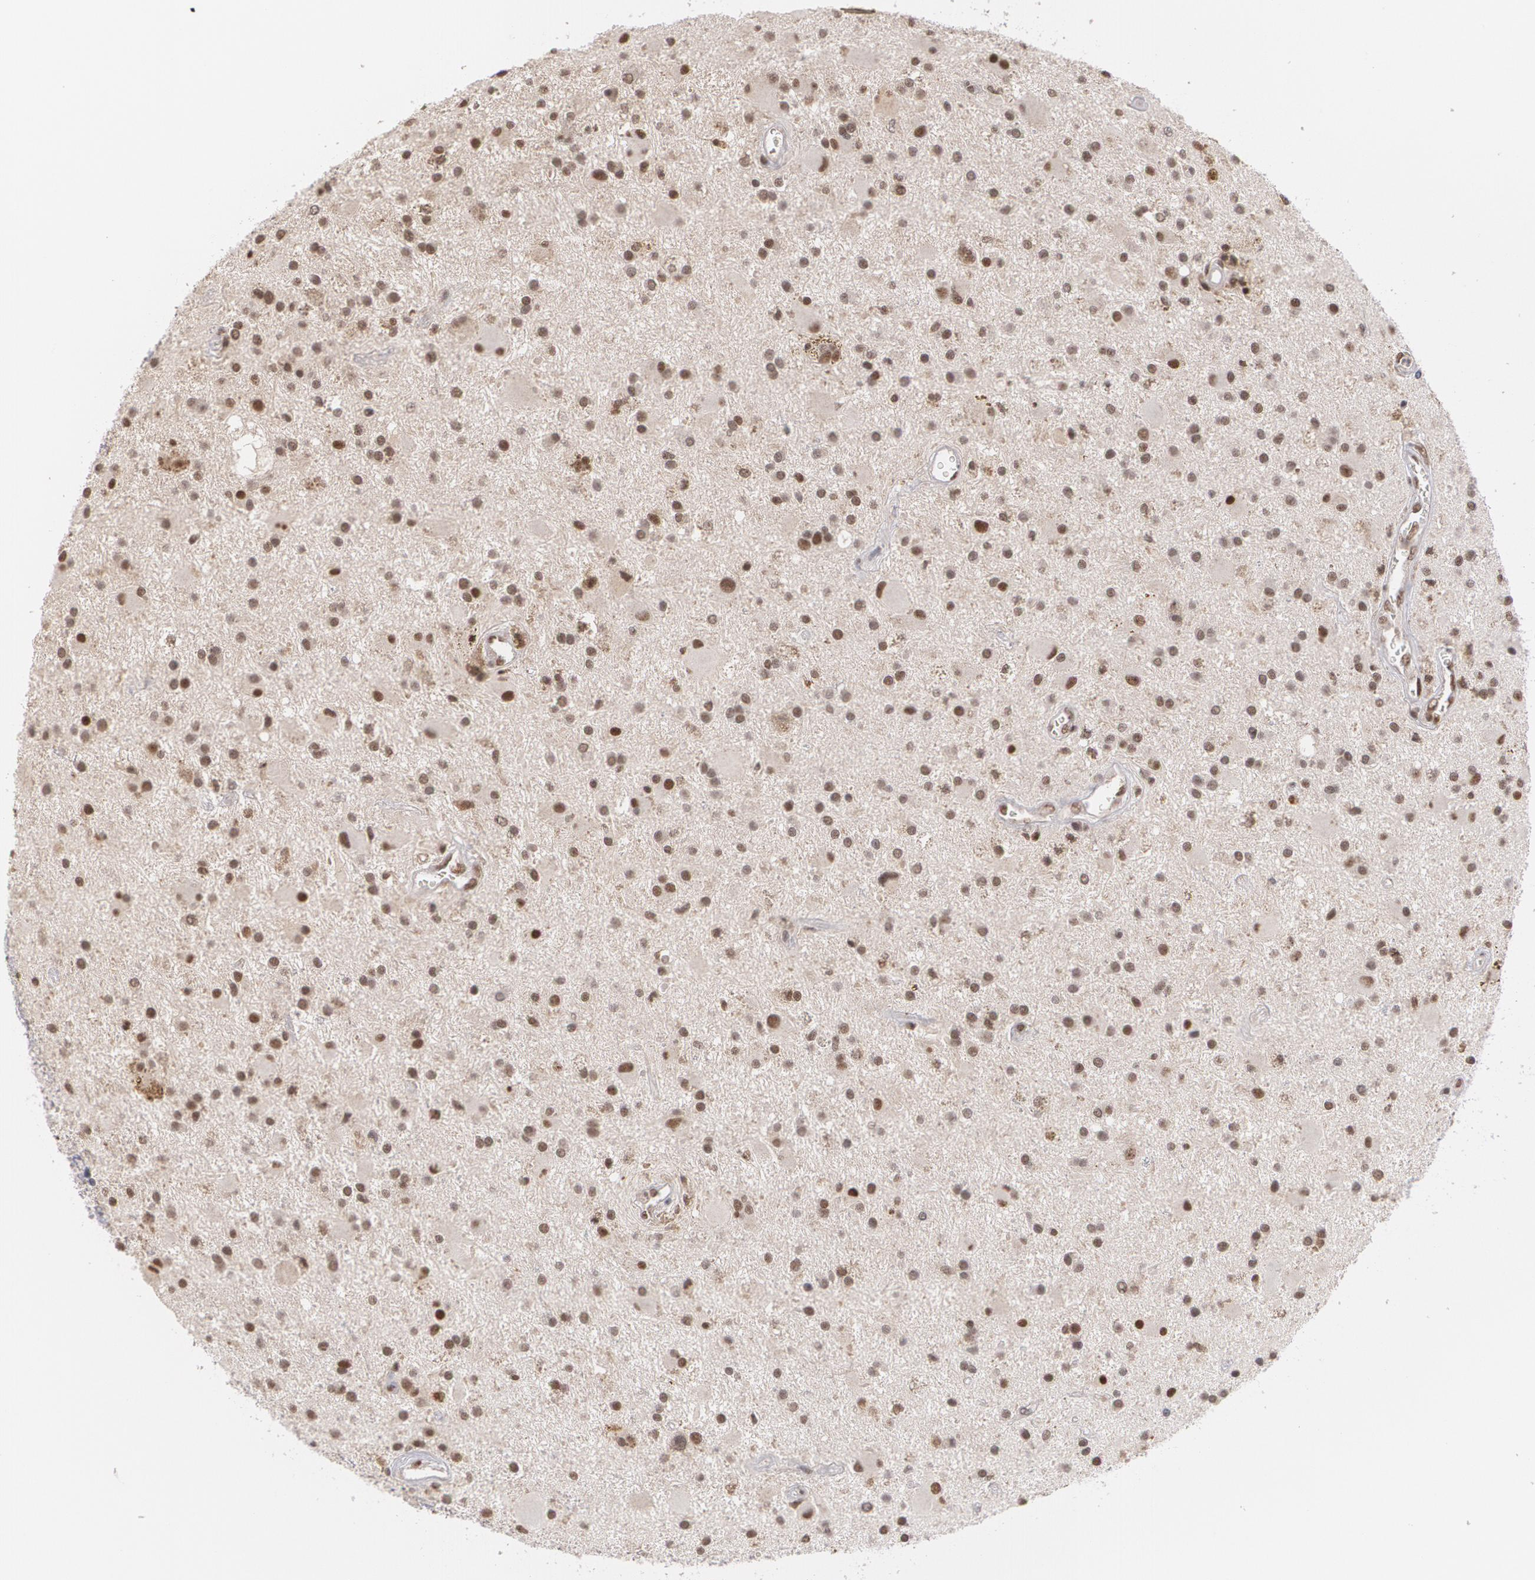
{"staining": {"intensity": "moderate", "quantity": ">75%", "location": "nuclear"}, "tissue": "glioma", "cell_type": "Tumor cells", "image_type": "cancer", "snomed": [{"axis": "morphology", "description": "Glioma, malignant, Low grade"}, {"axis": "topography", "description": "Brain"}], "caption": "Tumor cells reveal medium levels of moderate nuclear staining in about >75% of cells in human glioma.", "gene": "ZNF234", "patient": {"sex": "male", "age": 58}}